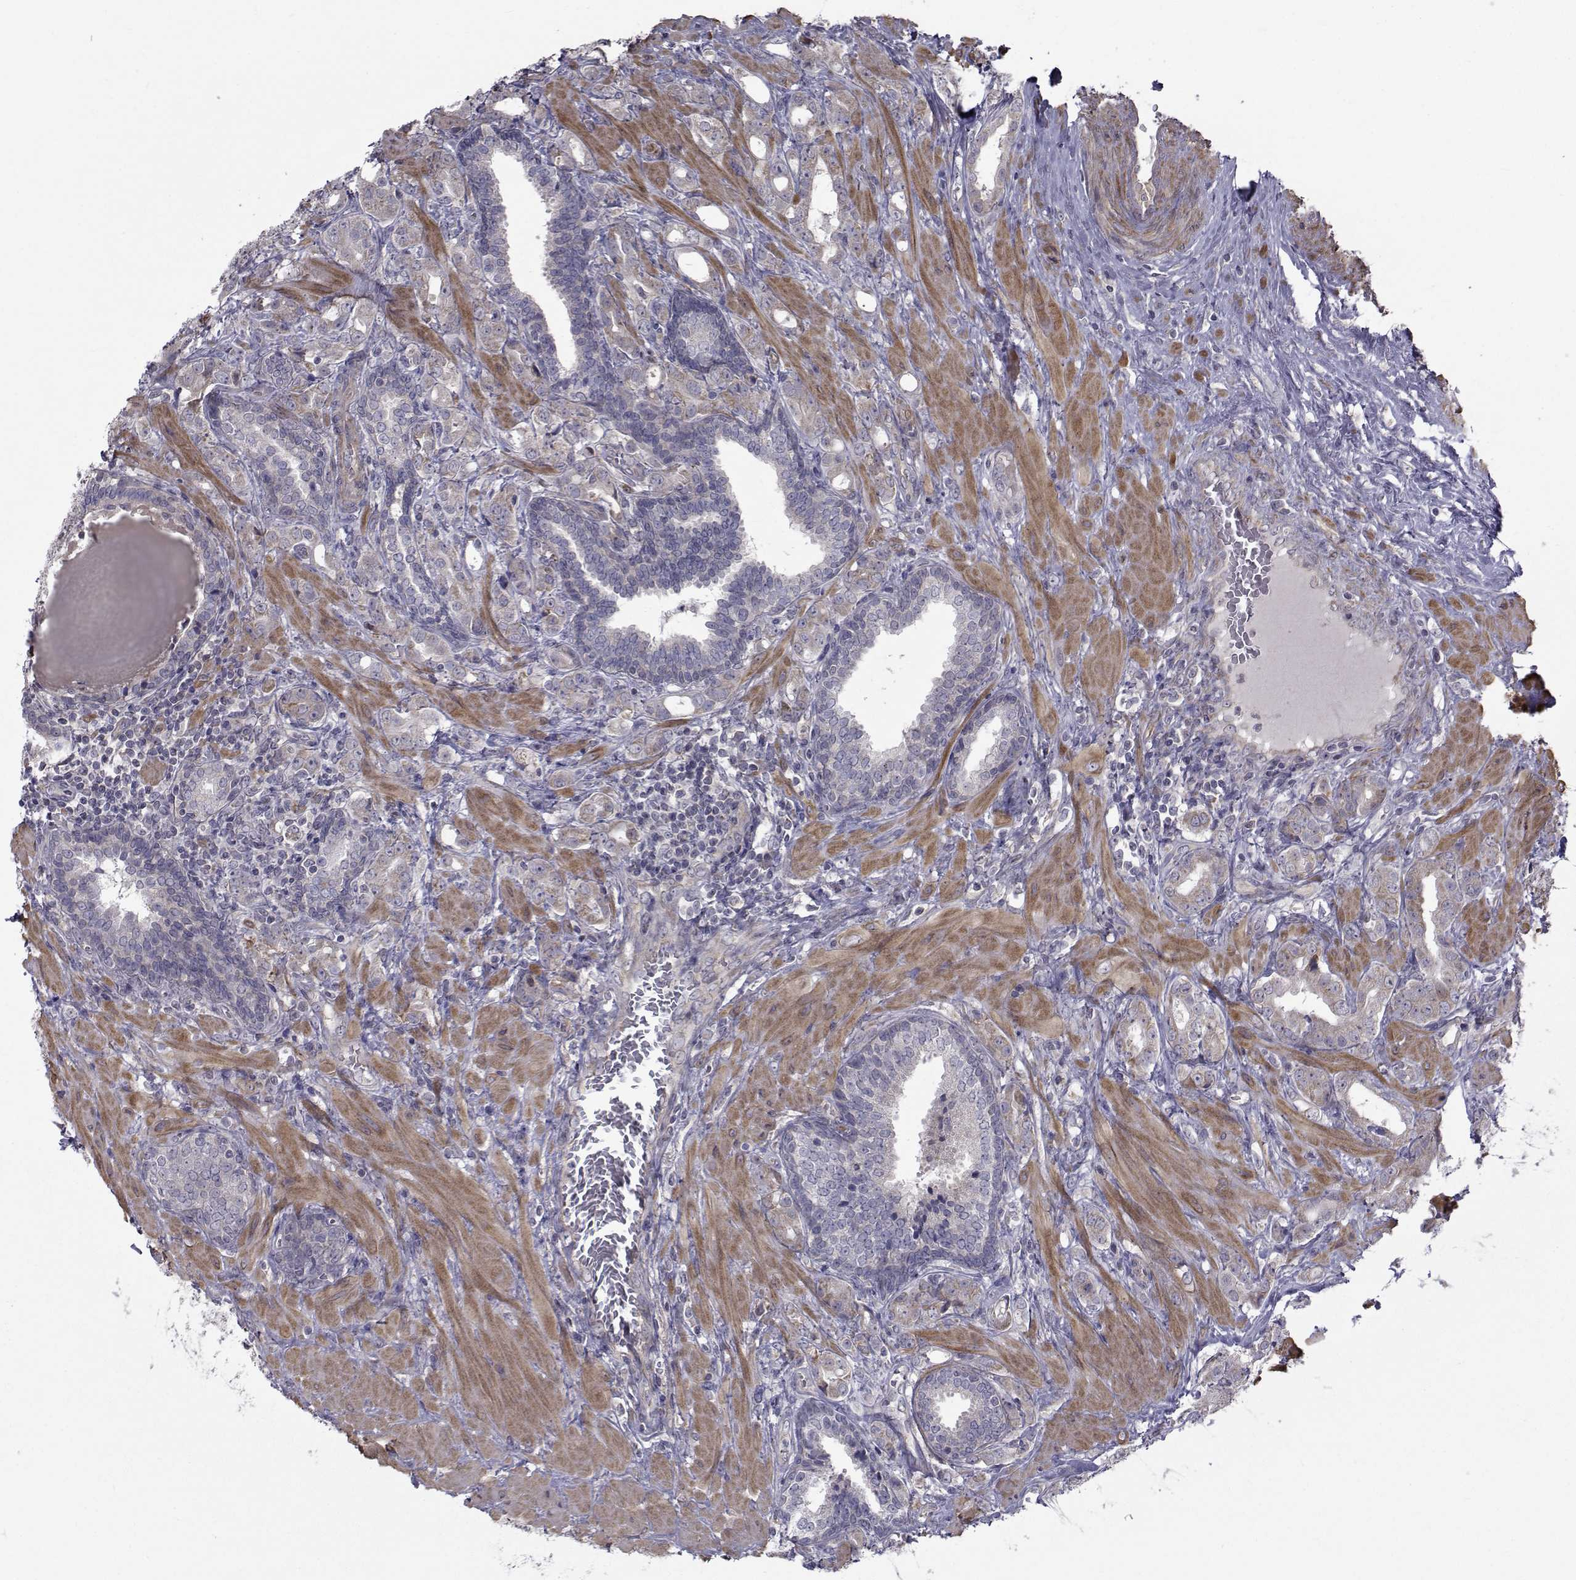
{"staining": {"intensity": "weak", "quantity": "25%-75%", "location": "cytoplasmic/membranous"}, "tissue": "prostate cancer", "cell_type": "Tumor cells", "image_type": "cancer", "snomed": [{"axis": "morphology", "description": "Adenocarcinoma, NOS"}, {"axis": "topography", "description": "Prostate"}], "caption": "IHC photomicrograph of neoplastic tissue: prostate cancer stained using immunohistochemistry (IHC) reveals low levels of weak protein expression localized specifically in the cytoplasmic/membranous of tumor cells, appearing as a cytoplasmic/membranous brown color.", "gene": "CFAP74", "patient": {"sex": "male", "age": 57}}